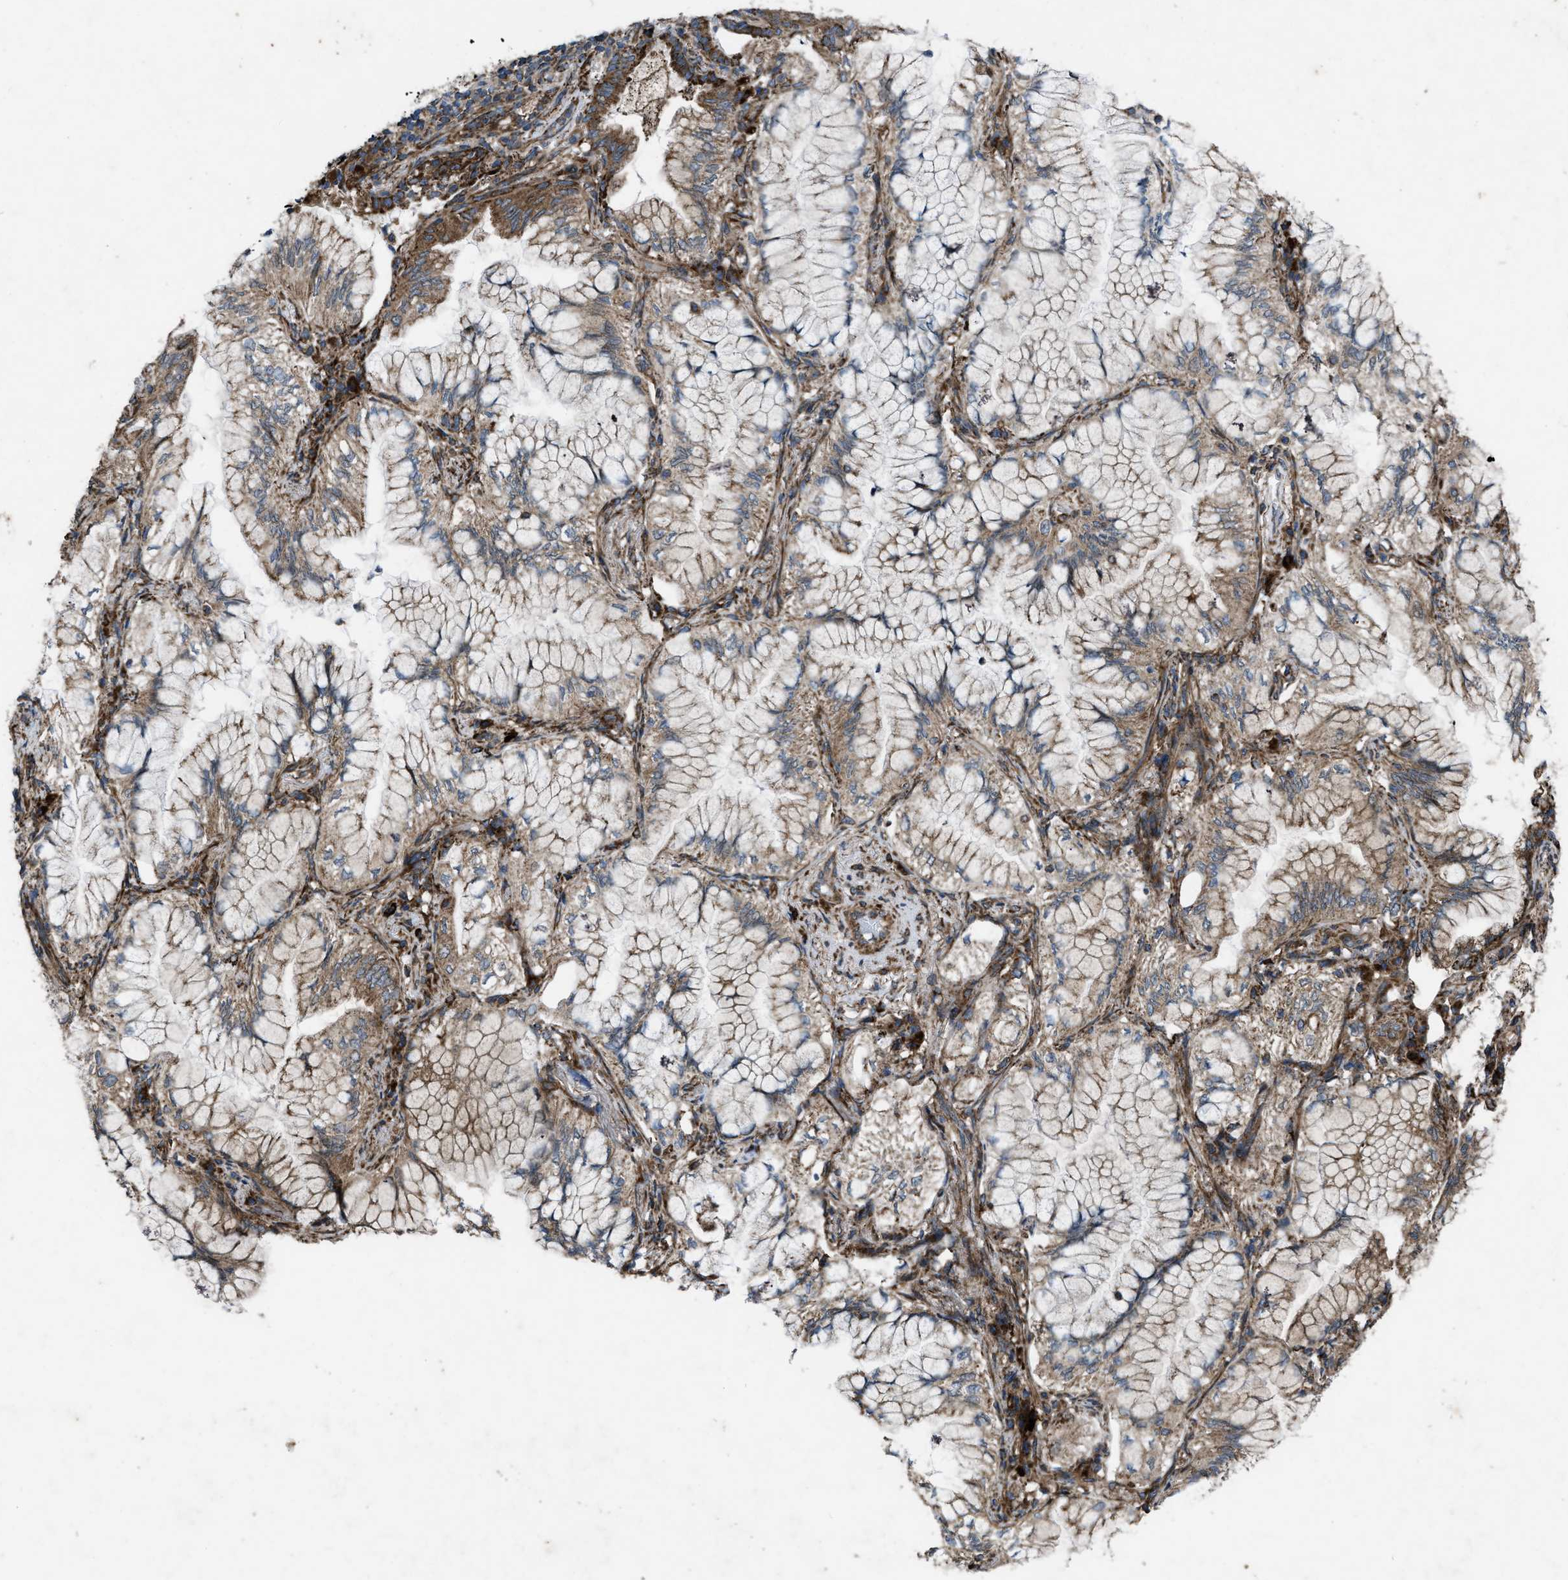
{"staining": {"intensity": "moderate", "quantity": ">75%", "location": "cytoplasmic/membranous"}, "tissue": "lung cancer", "cell_type": "Tumor cells", "image_type": "cancer", "snomed": [{"axis": "morphology", "description": "Adenocarcinoma, NOS"}, {"axis": "topography", "description": "Lung"}], "caption": "Immunohistochemical staining of adenocarcinoma (lung) exhibits moderate cytoplasmic/membranous protein positivity in about >75% of tumor cells. The protein is shown in brown color, while the nuclei are stained blue.", "gene": "PER3", "patient": {"sex": "female", "age": 70}}